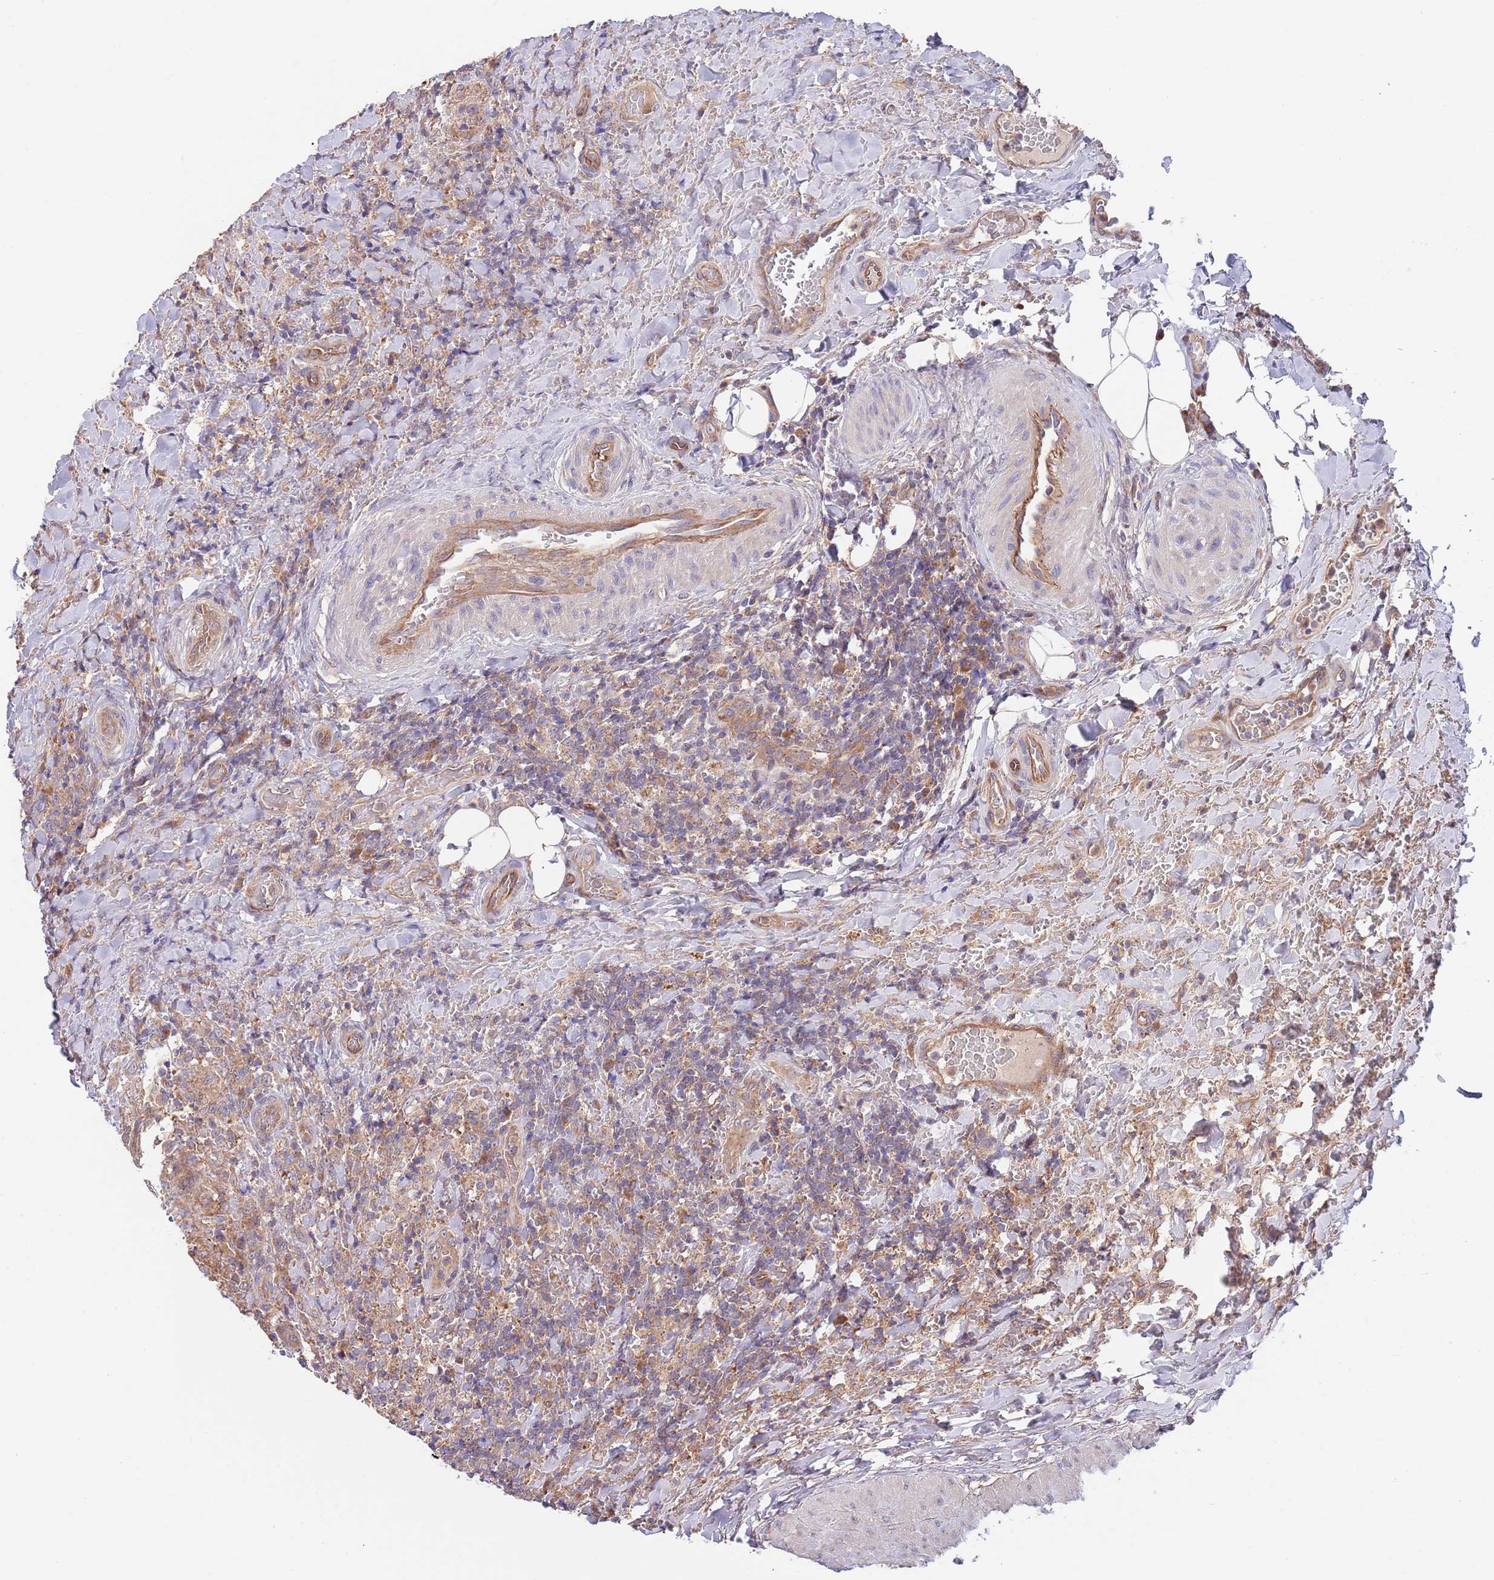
{"staining": {"intensity": "moderate", "quantity": ">75%", "location": "cytoplasmic/membranous"}, "tissue": "thyroid cancer", "cell_type": "Tumor cells", "image_type": "cancer", "snomed": [{"axis": "morphology", "description": "Papillary adenocarcinoma, NOS"}, {"axis": "topography", "description": "Thyroid gland"}], "caption": "DAB immunohistochemical staining of human thyroid cancer reveals moderate cytoplasmic/membranous protein expression in about >75% of tumor cells.", "gene": "EIF3F", "patient": {"sex": "male", "age": 61}}